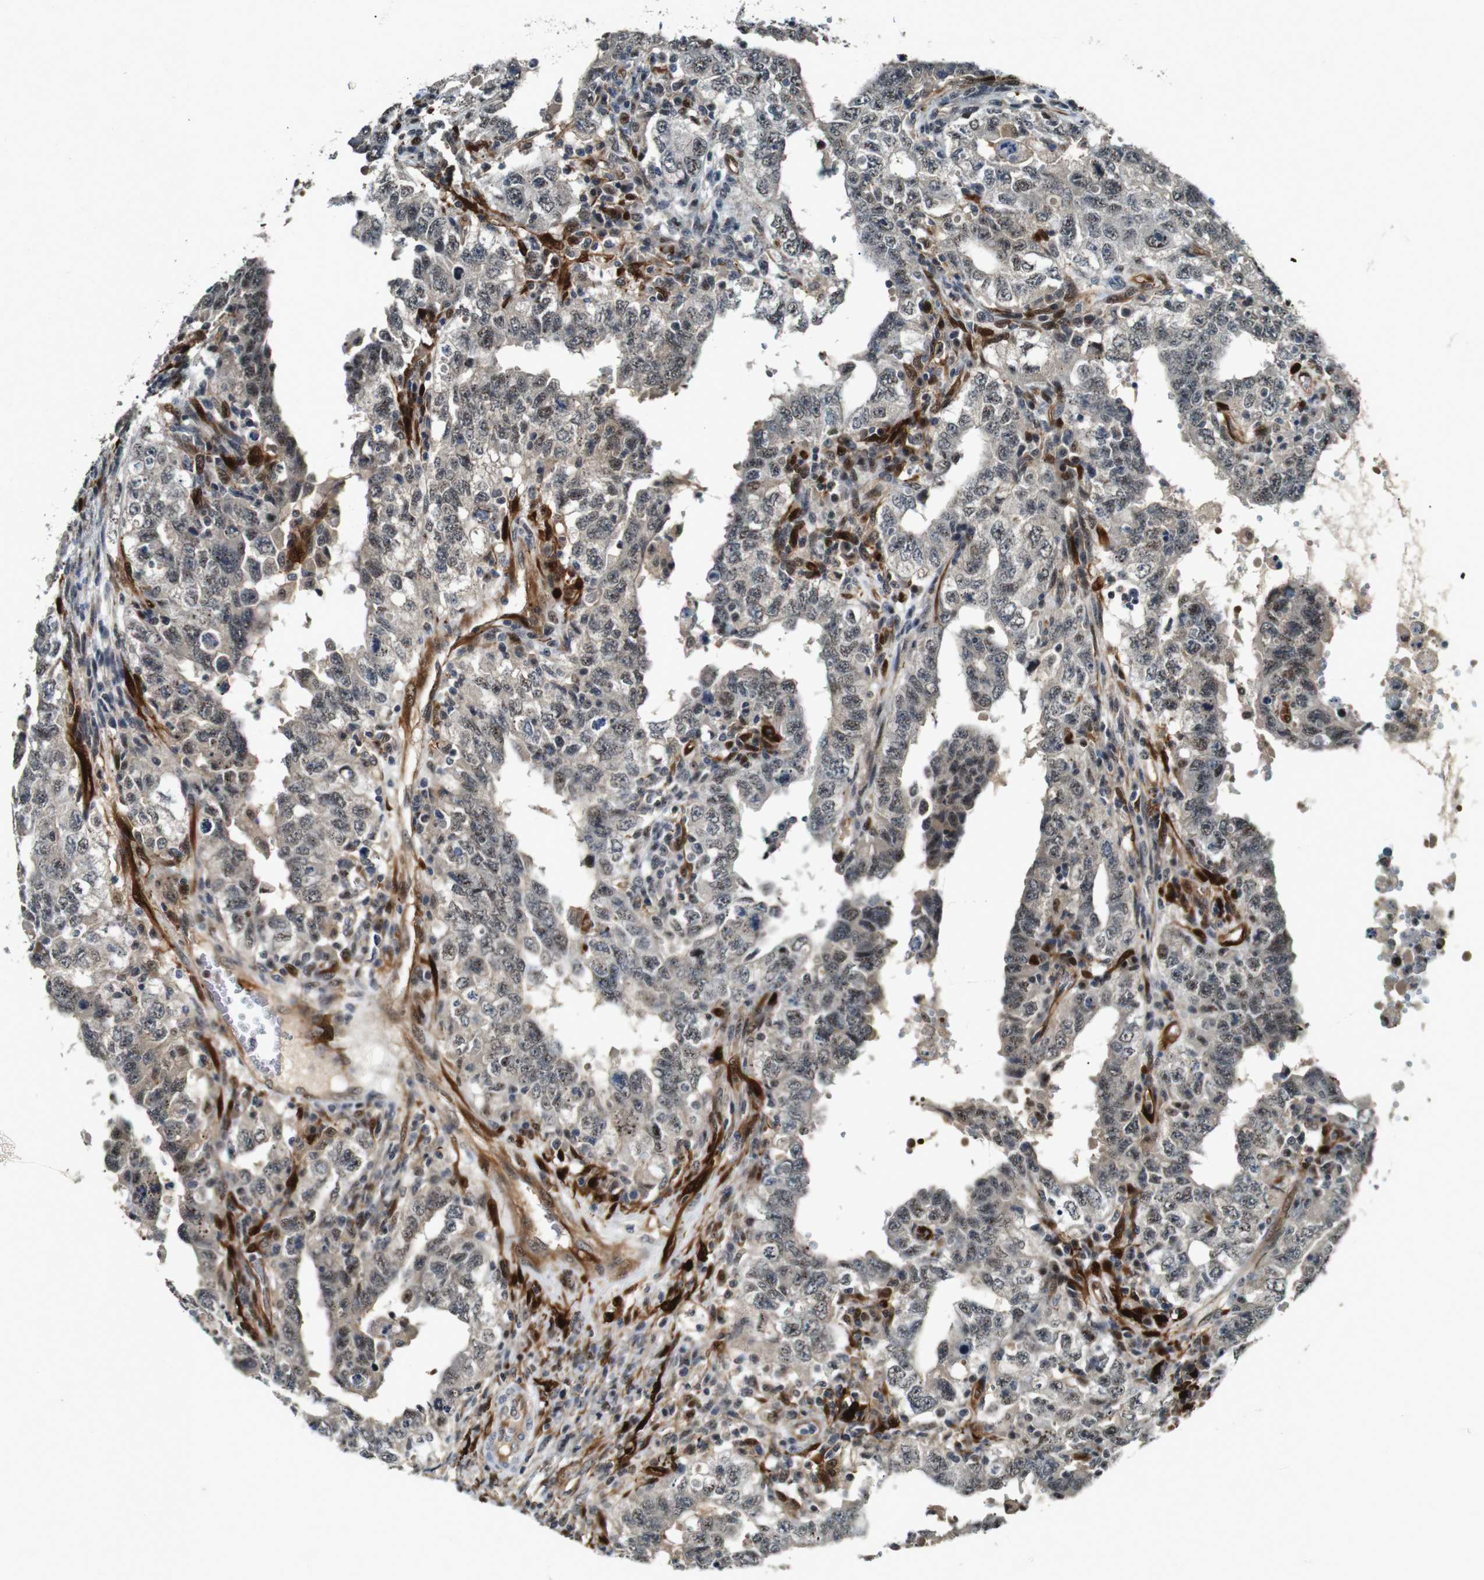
{"staining": {"intensity": "weak", "quantity": ">75%", "location": "nuclear"}, "tissue": "testis cancer", "cell_type": "Tumor cells", "image_type": "cancer", "snomed": [{"axis": "morphology", "description": "Carcinoma, Embryonal, NOS"}, {"axis": "topography", "description": "Testis"}], "caption": "Immunohistochemistry (IHC) of embryonal carcinoma (testis) reveals low levels of weak nuclear positivity in approximately >75% of tumor cells.", "gene": "LXN", "patient": {"sex": "male", "age": 26}}